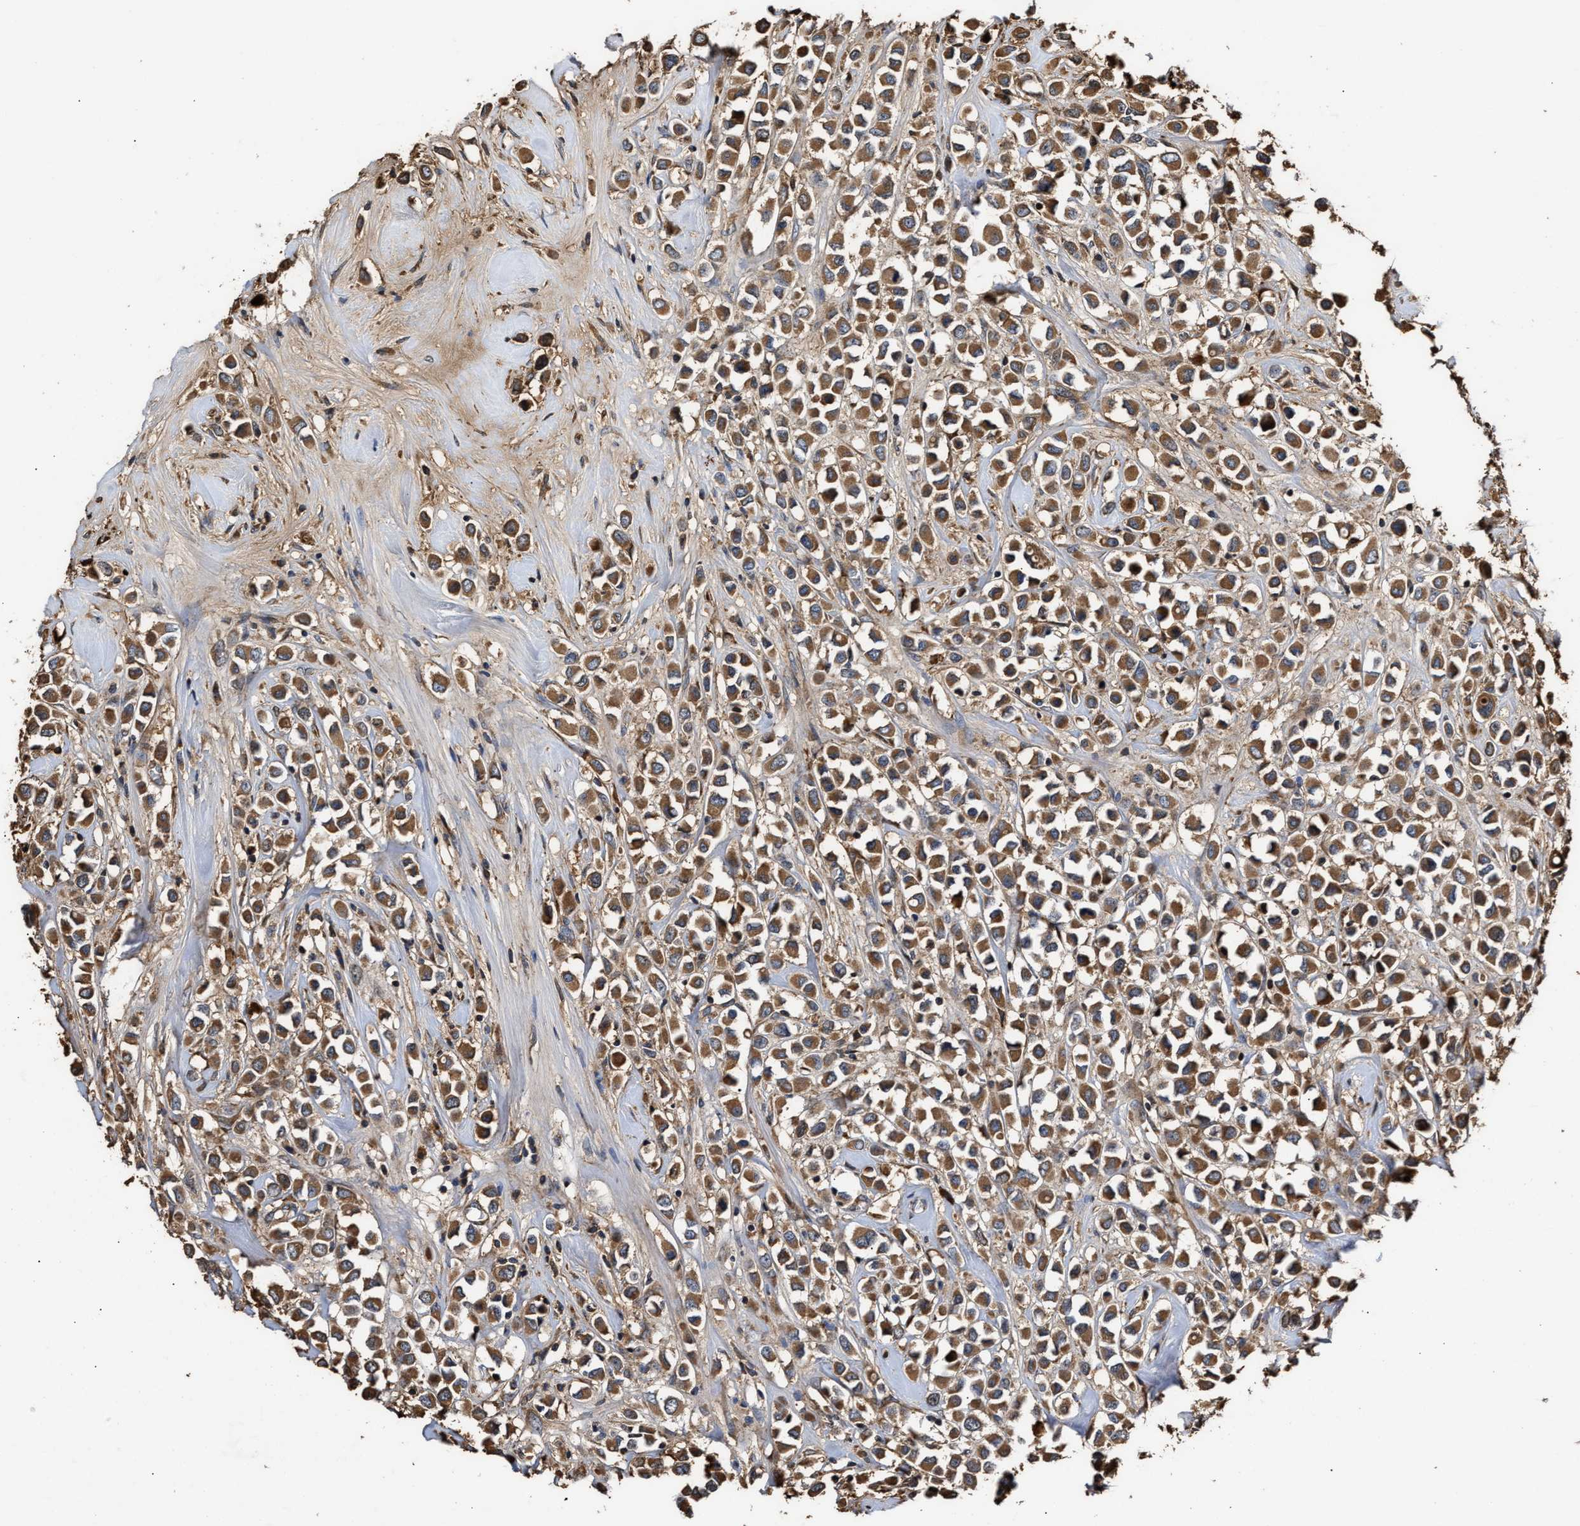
{"staining": {"intensity": "moderate", "quantity": ">75%", "location": "cytoplasmic/membranous"}, "tissue": "breast cancer", "cell_type": "Tumor cells", "image_type": "cancer", "snomed": [{"axis": "morphology", "description": "Duct carcinoma"}, {"axis": "topography", "description": "Breast"}], "caption": "Protein staining of breast infiltrating ductal carcinoma tissue shows moderate cytoplasmic/membranous positivity in about >75% of tumor cells. (brown staining indicates protein expression, while blue staining denotes nuclei).", "gene": "GOSR1", "patient": {"sex": "female", "age": 61}}